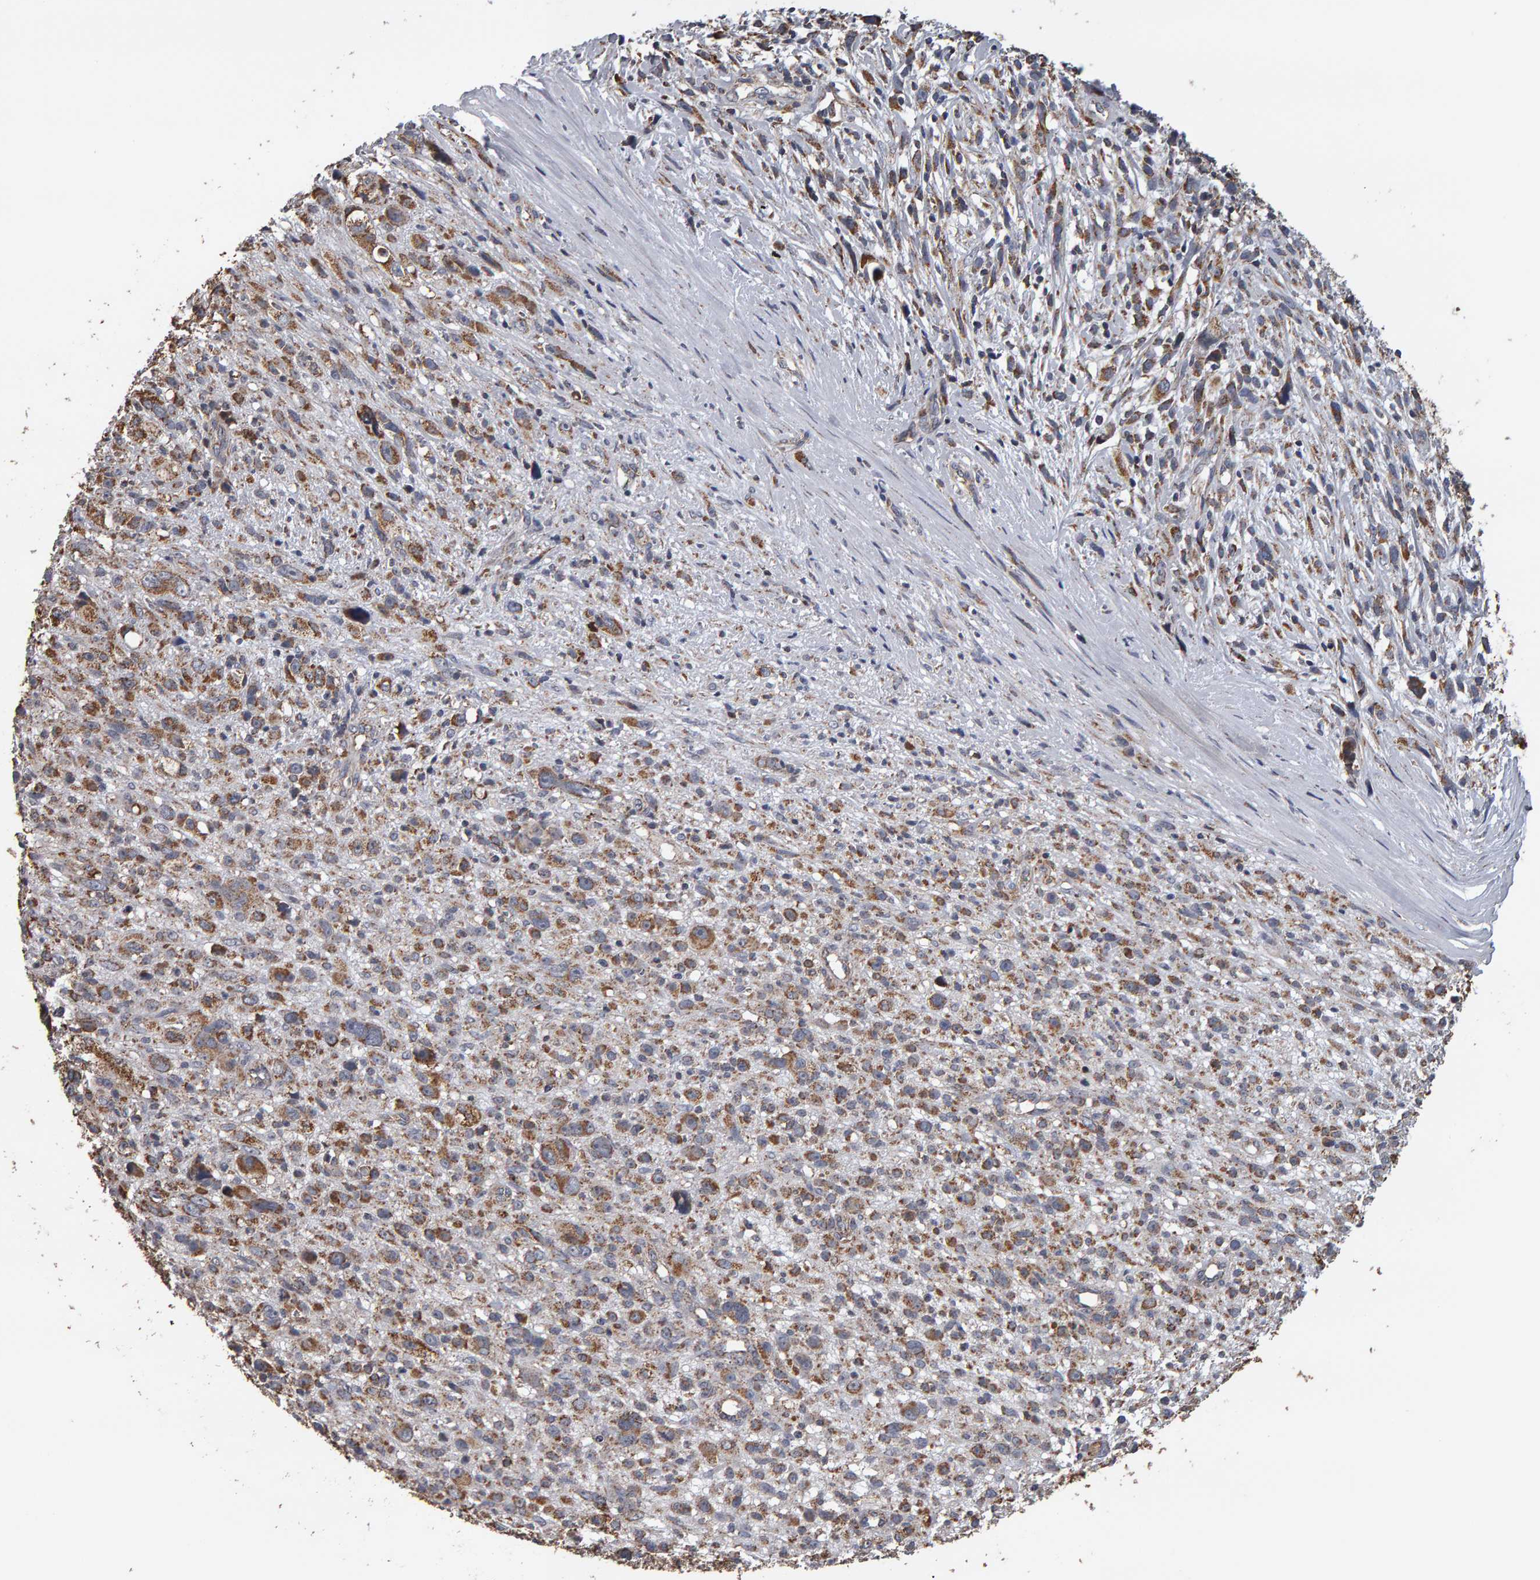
{"staining": {"intensity": "moderate", "quantity": ">75%", "location": "cytoplasmic/membranous"}, "tissue": "melanoma", "cell_type": "Tumor cells", "image_type": "cancer", "snomed": [{"axis": "morphology", "description": "Malignant melanoma, NOS"}, {"axis": "topography", "description": "Skin"}], "caption": "A medium amount of moderate cytoplasmic/membranous expression is identified in approximately >75% of tumor cells in melanoma tissue. (DAB (3,3'-diaminobenzidine) IHC, brown staining for protein, blue staining for nuclei).", "gene": "TOM1L1", "patient": {"sex": "female", "age": 55}}